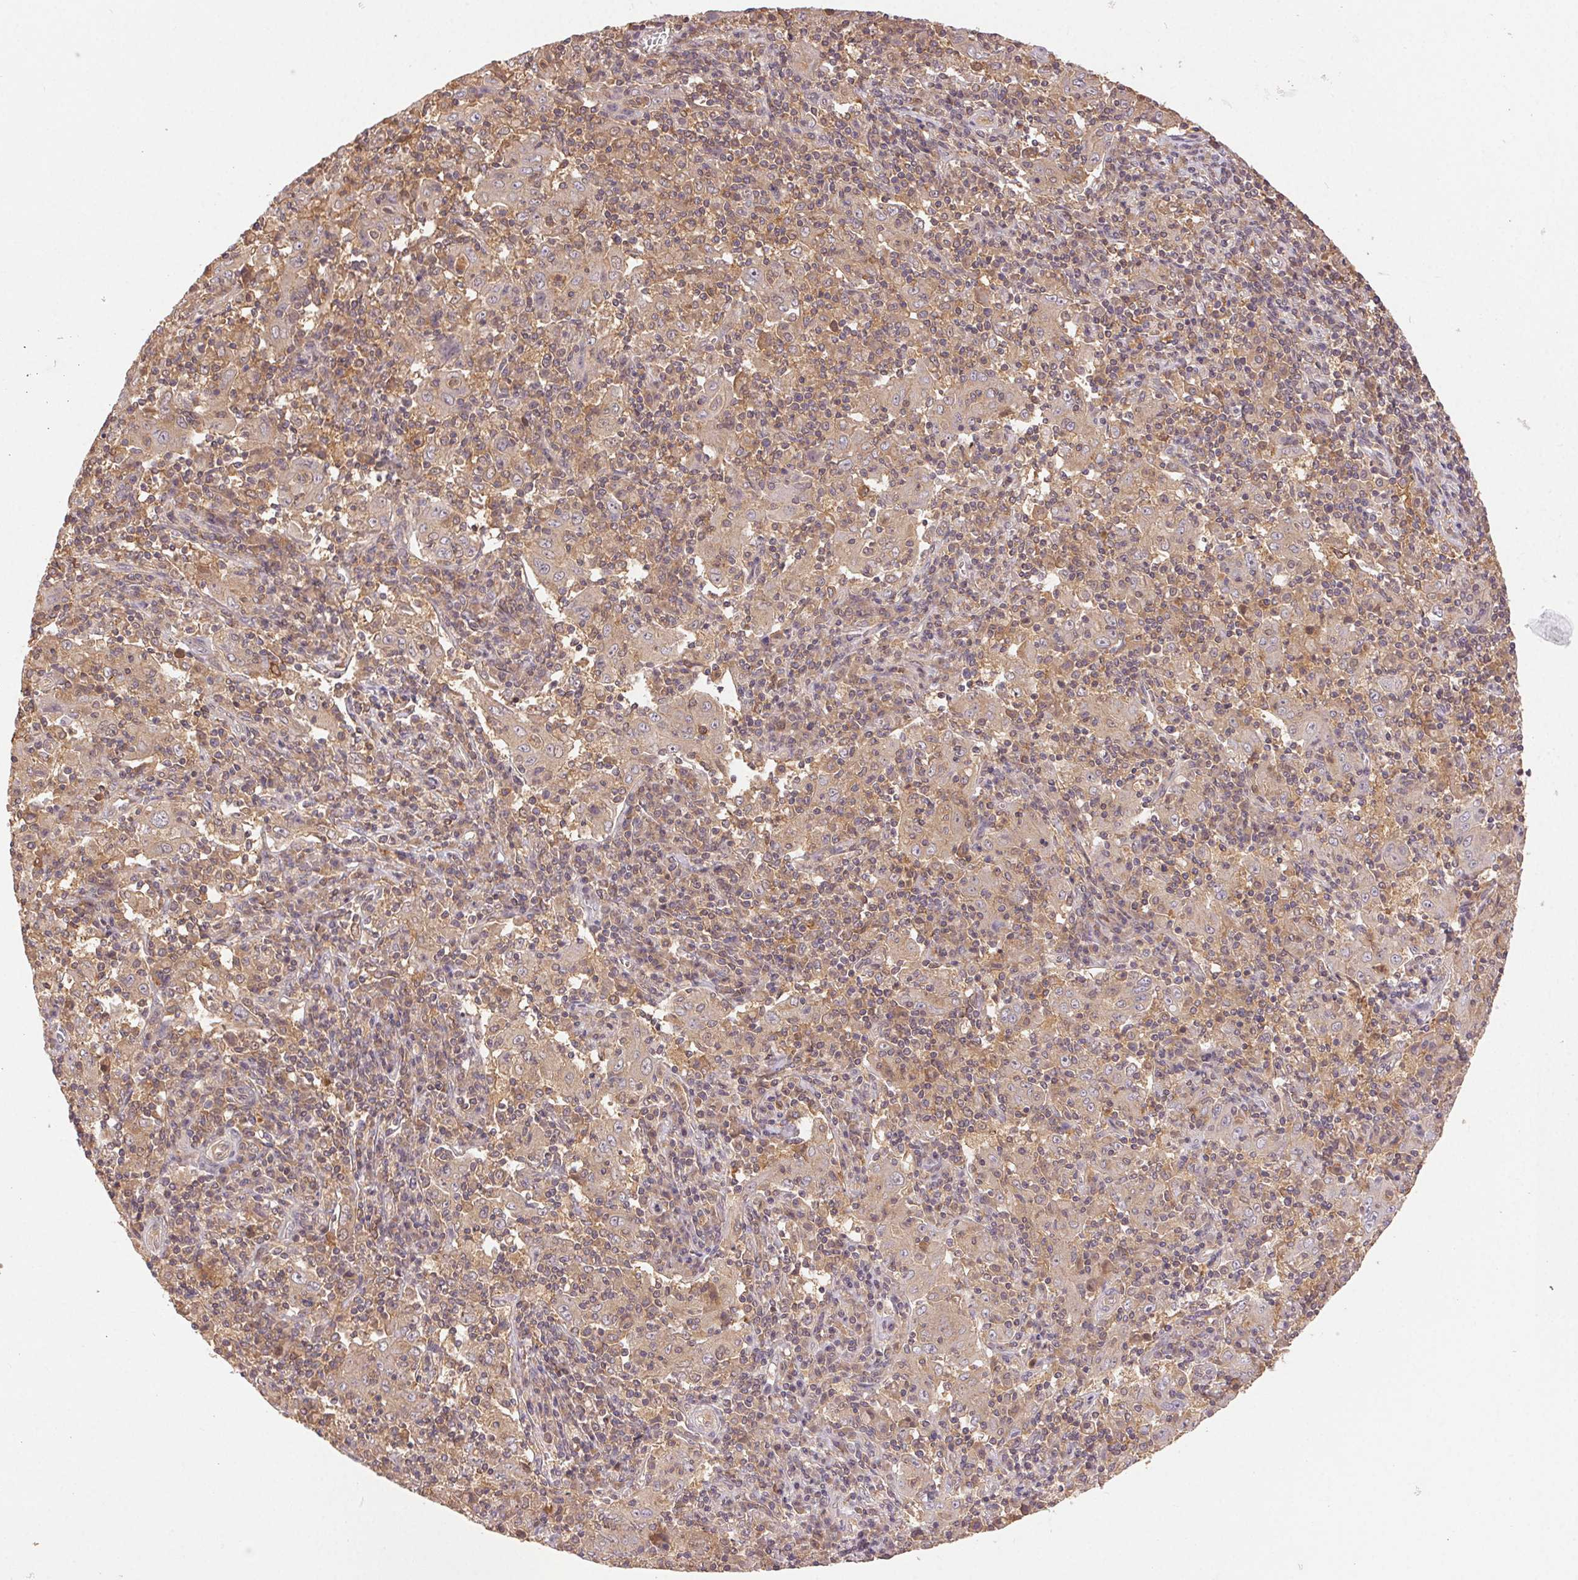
{"staining": {"intensity": "weak", "quantity": "<25%", "location": "cytoplasmic/membranous"}, "tissue": "pancreatic cancer", "cell_type": "Tumor cells", "image_type": "cancer", "snomed": [{"axis": "morphology", "description": "Adenocarcinoma, NOS"}, {"axis": "topography", "description": "Pancreas"}], "caption": "The IHC histopathology image has no significant positivity in tumor cells of adenocarcinoma (pancreatic) tissue.", "gene": "GDI2", "patient": {"sex": "male", "age": 63}}